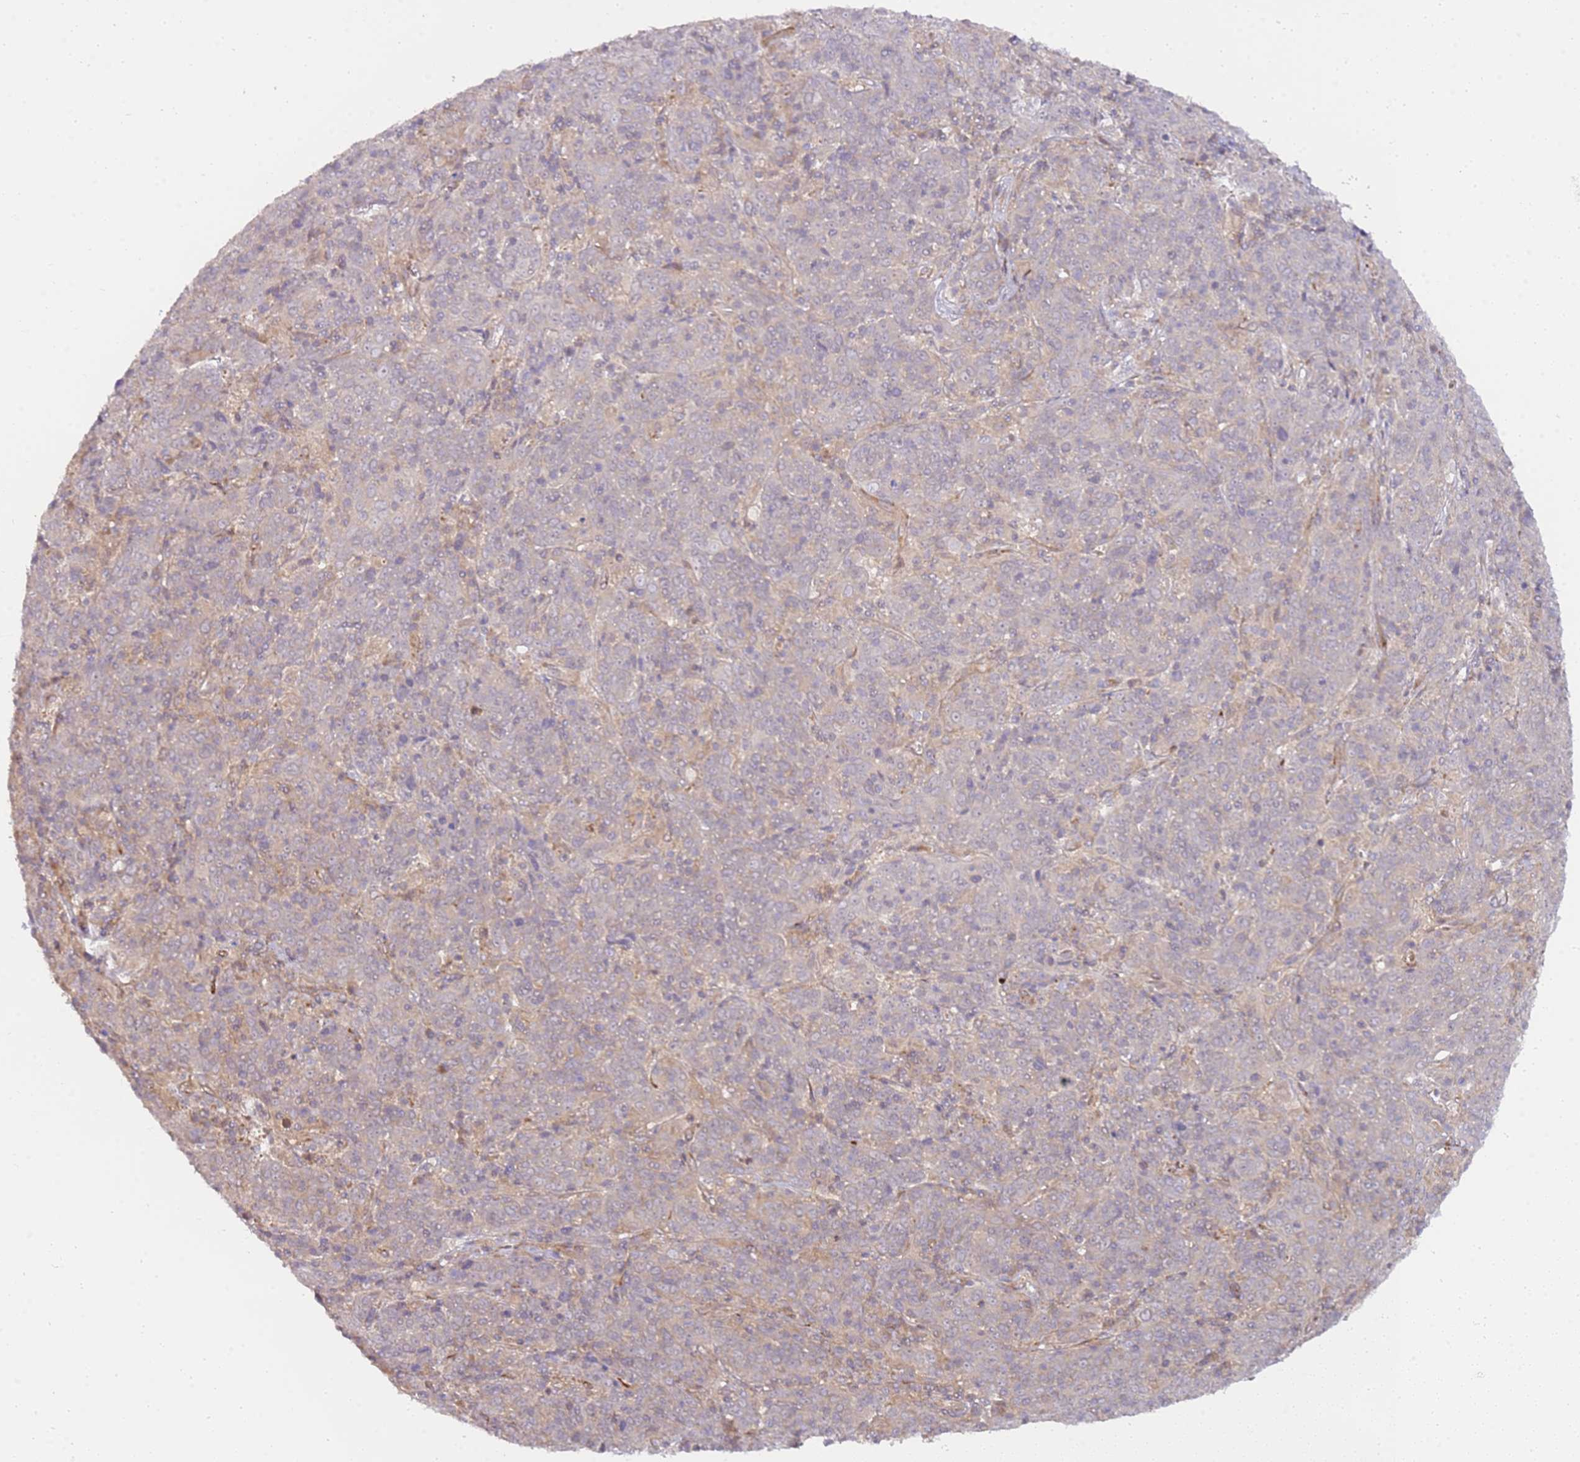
{"staining": {"intensity": "negative", "quantity": "none", "location": "none"}, "tissue": "cervical cancer", "cell_type": "Tumor cells", "image_type": "cancer", "snomed": [{"axis": "morphology", "description": "Squamous cell carcinoma, NOS"}, {"axis": "topography", "description": "Cervix"}], "caption": "Human squamous cell carcinoma (cervical) stained for a protein using immunohistochemistry (IHC) demonstrates no staining in tumor cells.", "gene": "GRAP", "patient": {"sex": "female", "age": 67}}